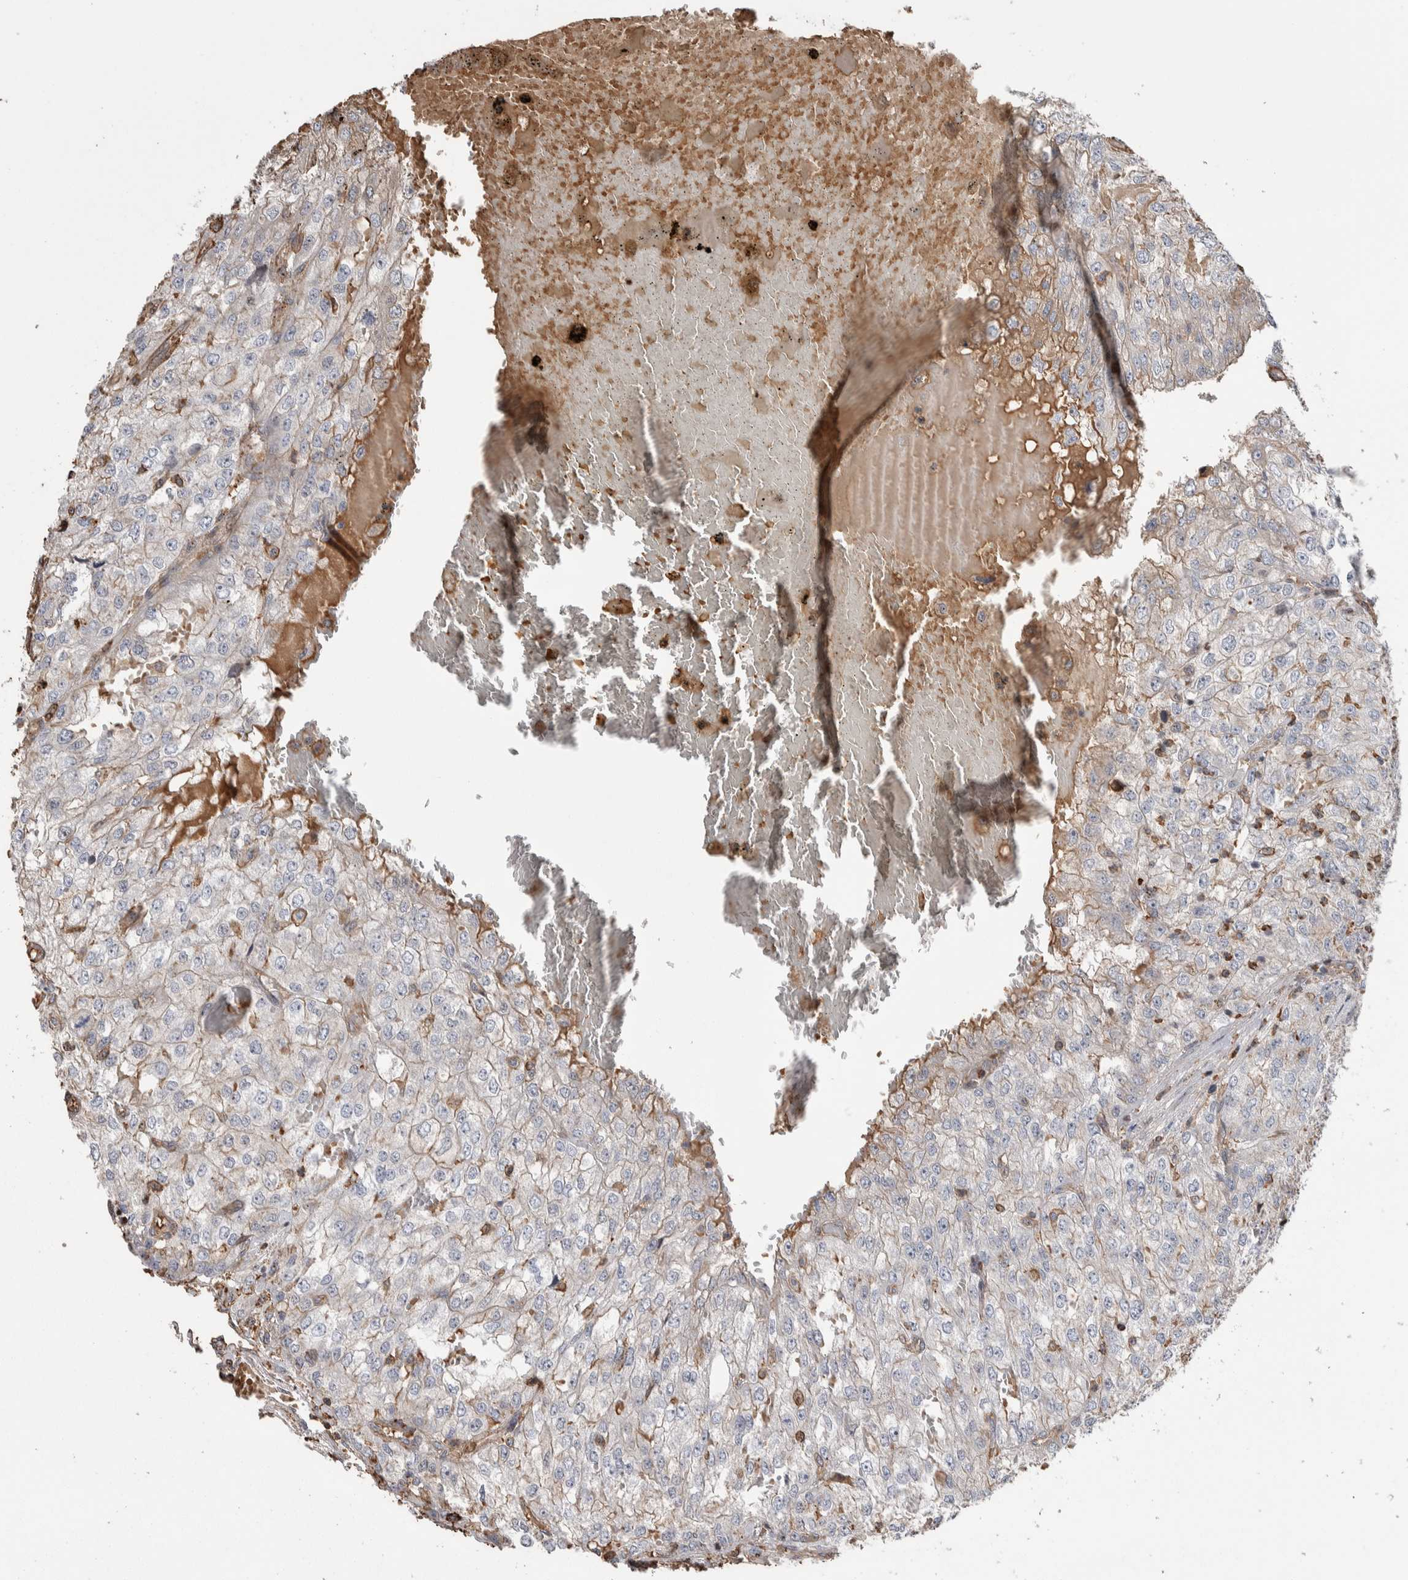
{"staining": {"intensity": "weak", "quantity": "25%-75%", "location": "cytoplasmic/membranous"}, "tissue": "renal cancer", "cell_type": "Tumor cells", "image_type": "cancer", "snomed": [{"axis": "morphology", "description": "Adenocarcinoma, NOS"}, {"axis": "topography", "description": "Kidney"}], "caption": "A high-resolution image shows immunohistochemistry staining of renal cancer, which exhibits weak cytoplasmic/membranous positivity in about 25%-75% of tumor cells.", "gene": "ENPP2", "patient": {"sex": "female", "age": 54}}